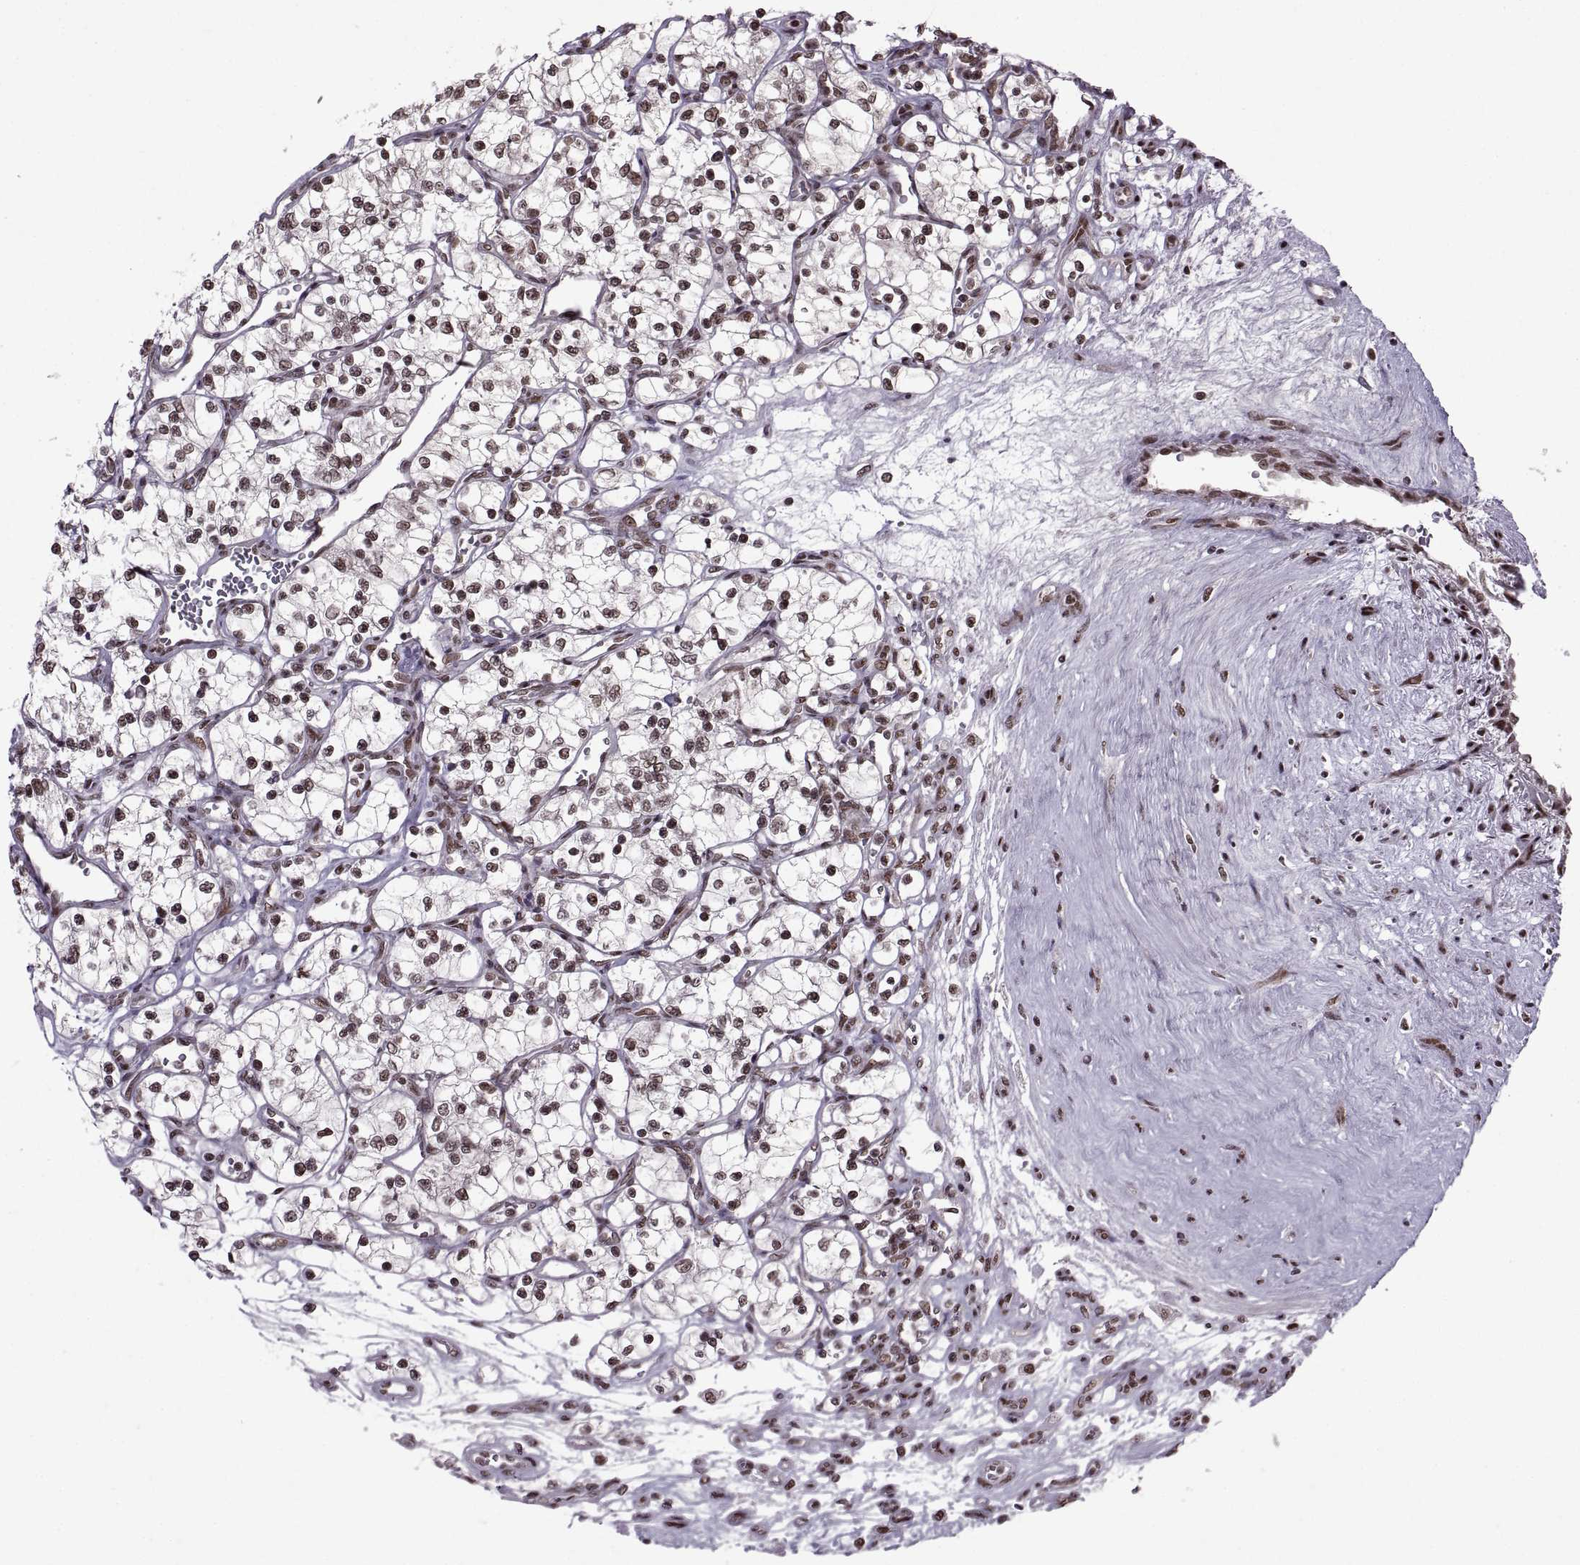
{"staining": {"intensity": "moderate", "quantity": ">75%", "location": "nuclear"}, "tissue": "renal cancer", "cell_type": "Tumor cells", "image_type": "cancer", "snomed": [{"axis": "morphology", "description": "Adenocarcinoma, NOS"}, {"axis": "topography", "description": "Kidney"}], "caption": "Protein staining of renal cancer tissue reveals moderate nuclear positivity in approximately >75% of tumor cells. (IHC, brightfield microscopy, high magnification).", "gene": "MT1E", "patient": {"sex": "female", "age": 69}}